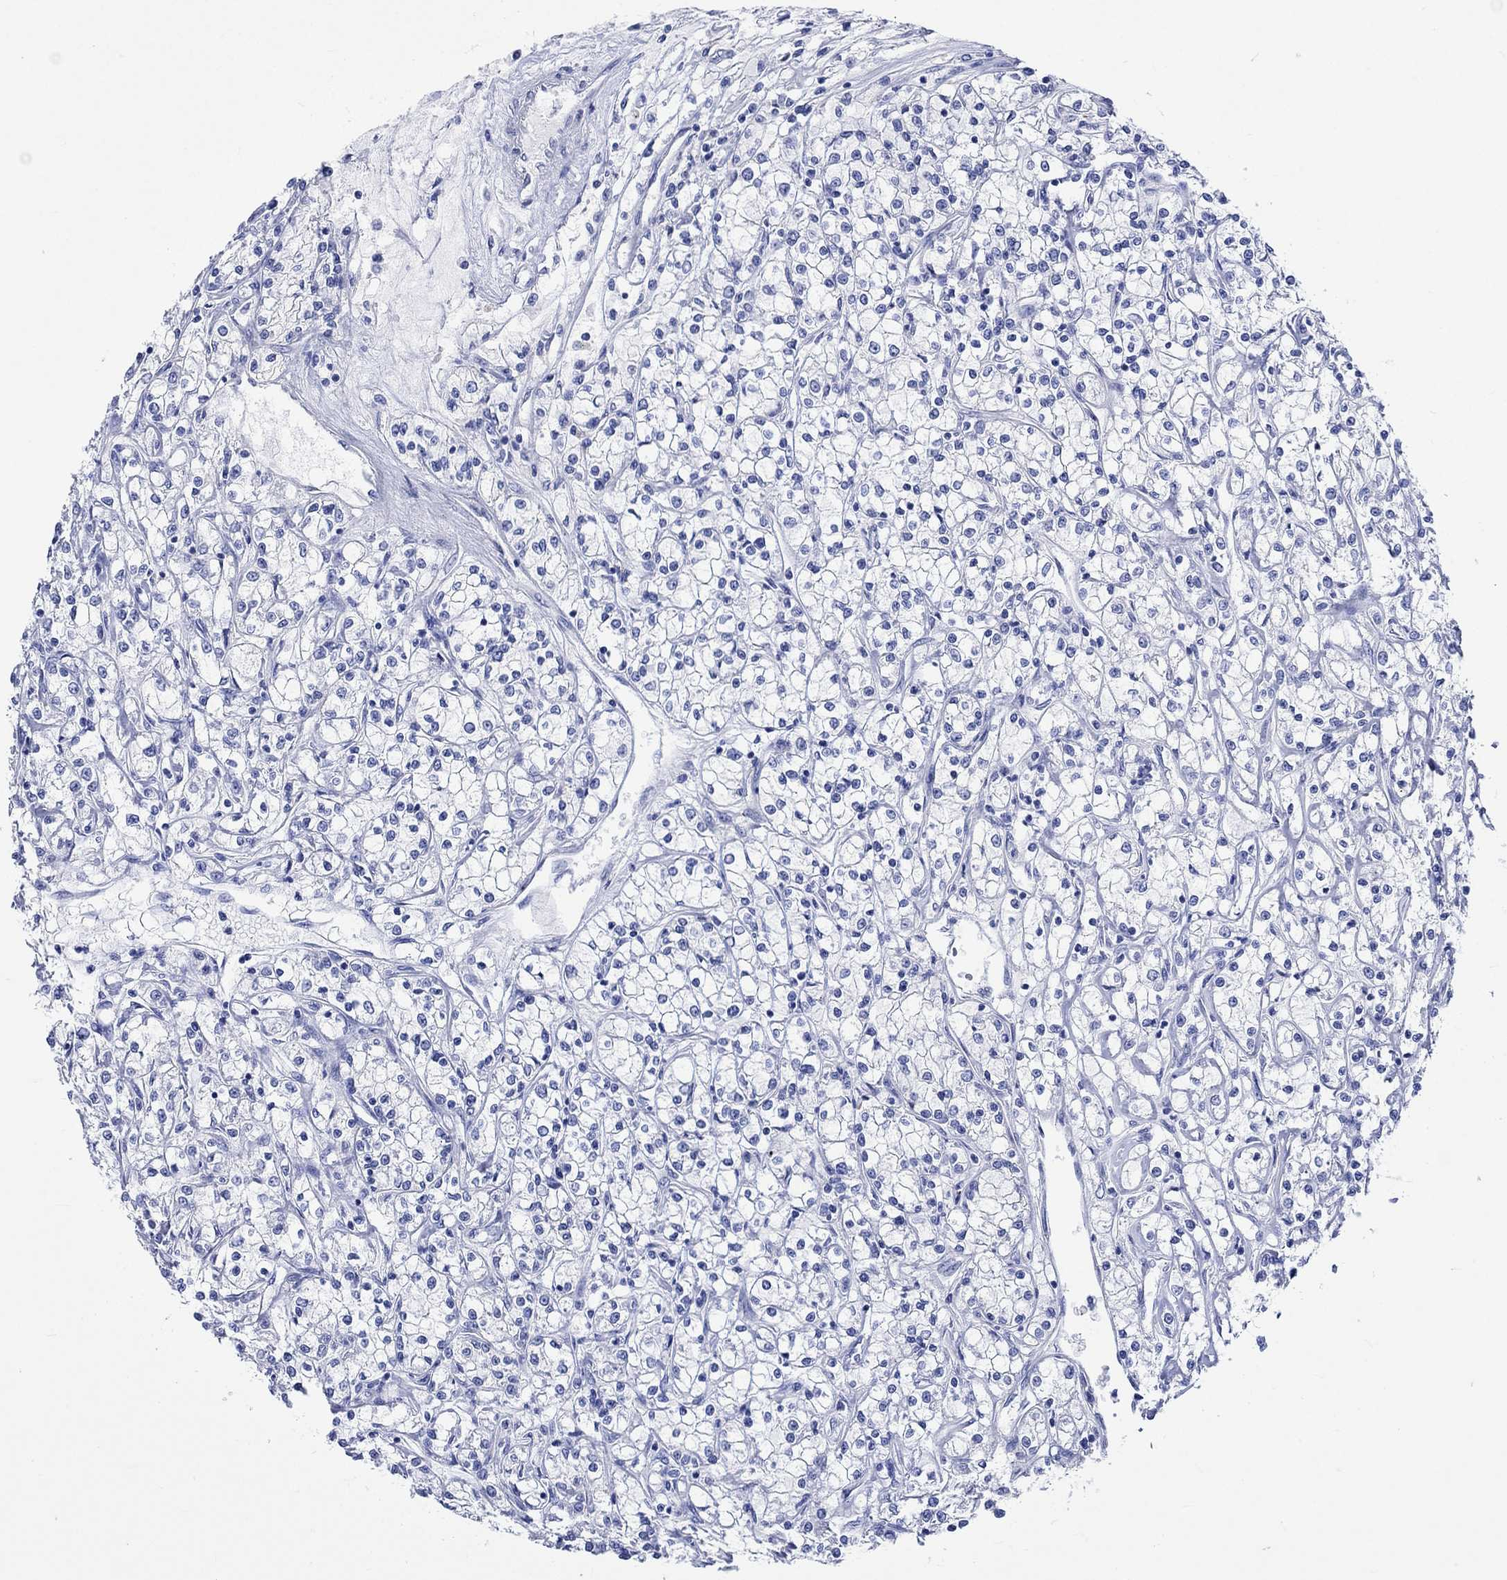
{"staining": {"intensity": "negative", "quantity": "none", "location": "none"}, "tissue": "renal cancer", "cell_type": "Tumor cells", "image_type": "cancer", "snomed": [{"axis": "morphology", "description": "Adenocarcinoma, NOS"}, {"axis": "topography", "description": "Kidney"}], "caption": "Tumor cells show no significant protein expression in renal cancer (adenocarcinoma).", "gene": "HARBI1", "patient": {"sex": "female", "age": 59}}